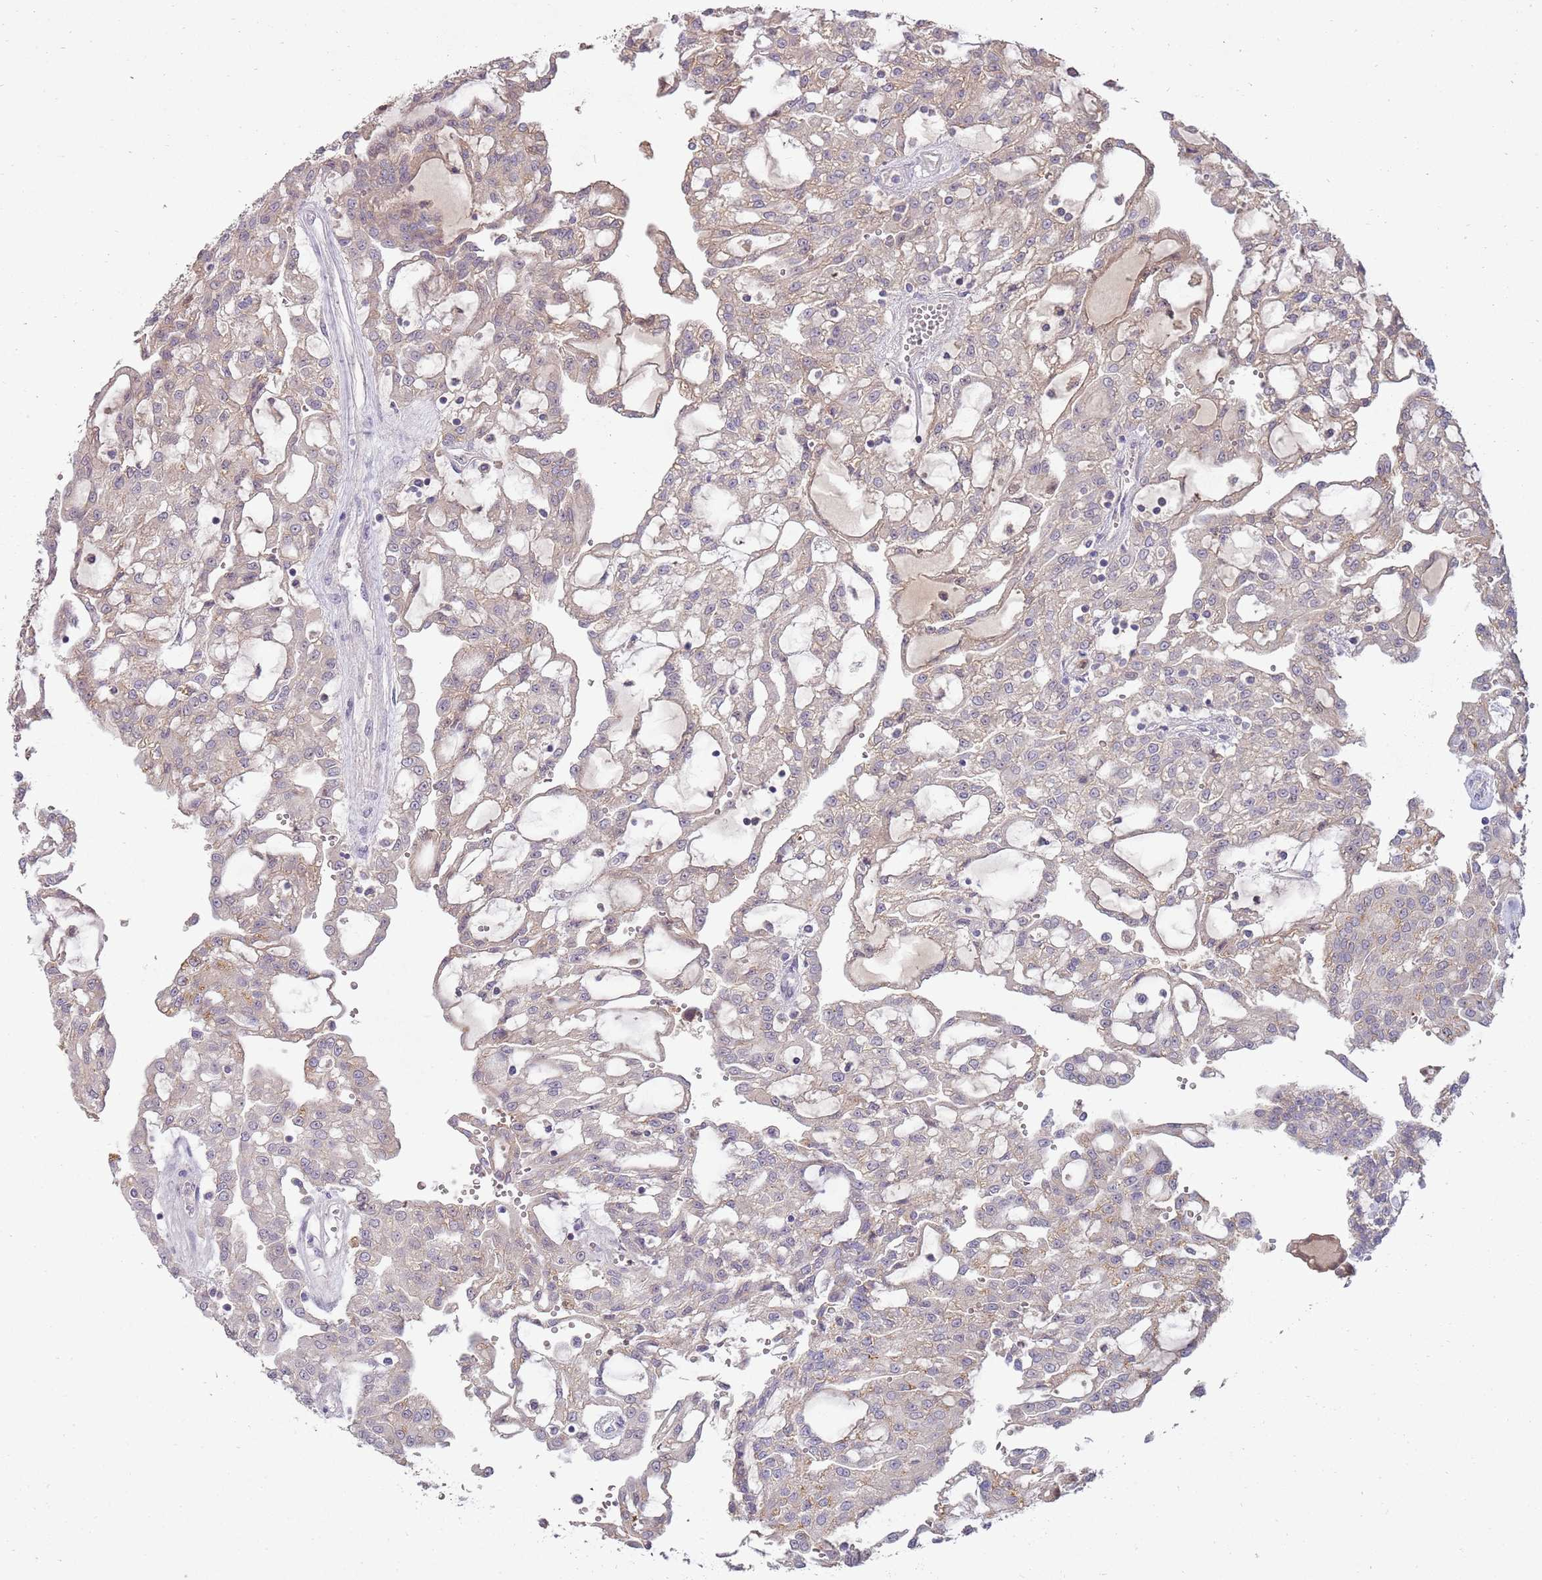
{"staining": {"intensity": "moderate", "quantity": "<25%", "location": "cytoplasmic/membranous,nuclear"}, "tissue": "renal cancer", "cell_type": "Tumor cells", "image_type": "cancer", "snomed": [{"axis": "morphology", "description": "Adenocarcinoma, NOS"}, {"axis": "topography", "description": "Kidney"}], "caption": "Protein staining by IHC exhibits moderate cytoplasmic/membranous and nuclear positivity in about <25% of tumor cells in adenocarcinoma (renal). (brown staining indicates protein expression, while blue staining denotes nuclei).", "gene": "NBPF6", "patient": {"sex": "male", "age": 63}}